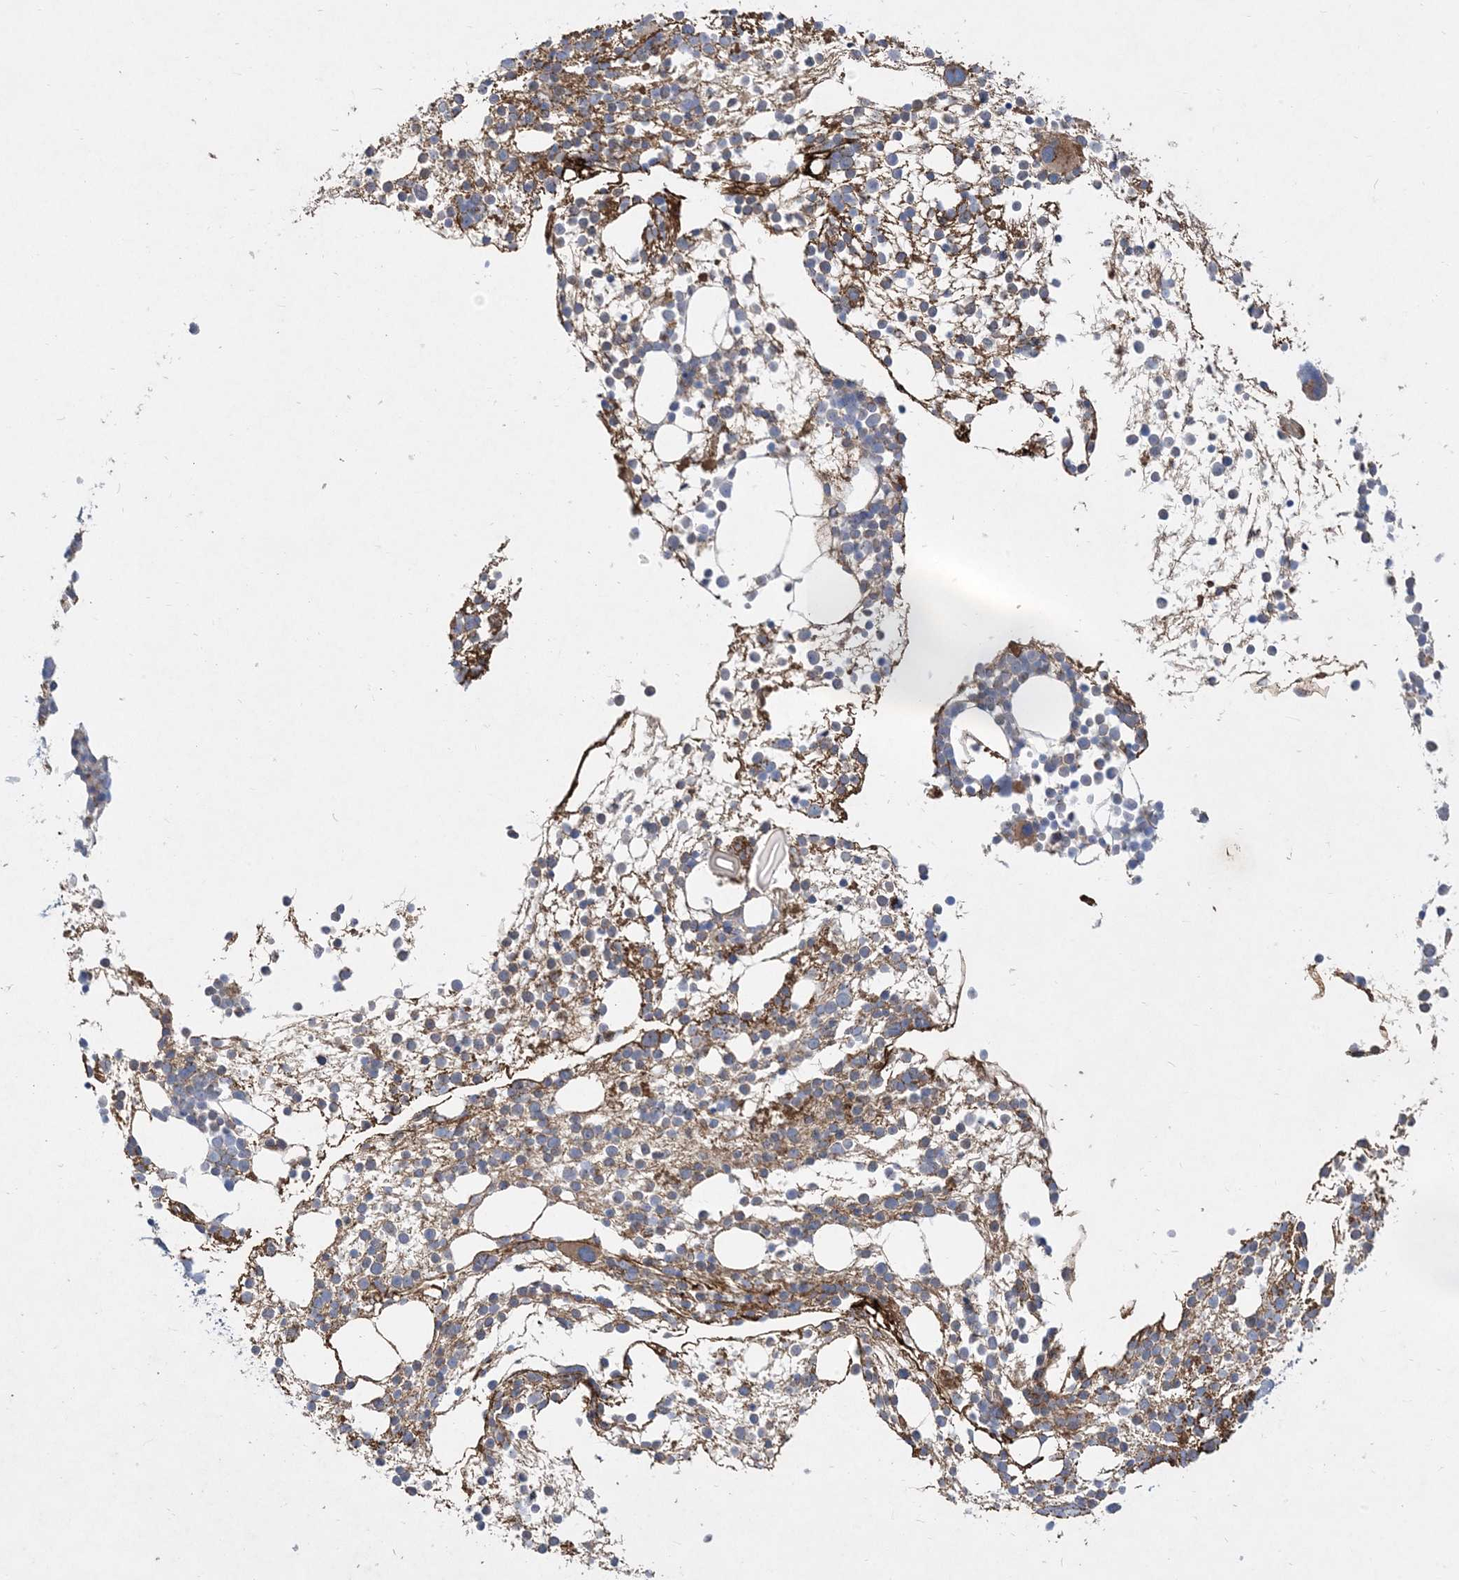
{"staining": {"intensity": "moderate", "quantity": "<25%", "location": "cytoplasmic/membranous"}, "tissue": "bone marrow", "cell_type": "Hematopoietic cells", "image_type": "normal", "snomed": [{"axis": "morphology", "description": "Normal tissue, NOS"}, {"axis": "topography", "description": "Bone marrow"}], "caption": "Hematopoietic cells show low levels of moderate cytoplasmic/membranous staining in approximately <25% of cells in unremarkable bone marrow.", "gene": "MASP2", "patient": {"sex": "male", "age": 54}}